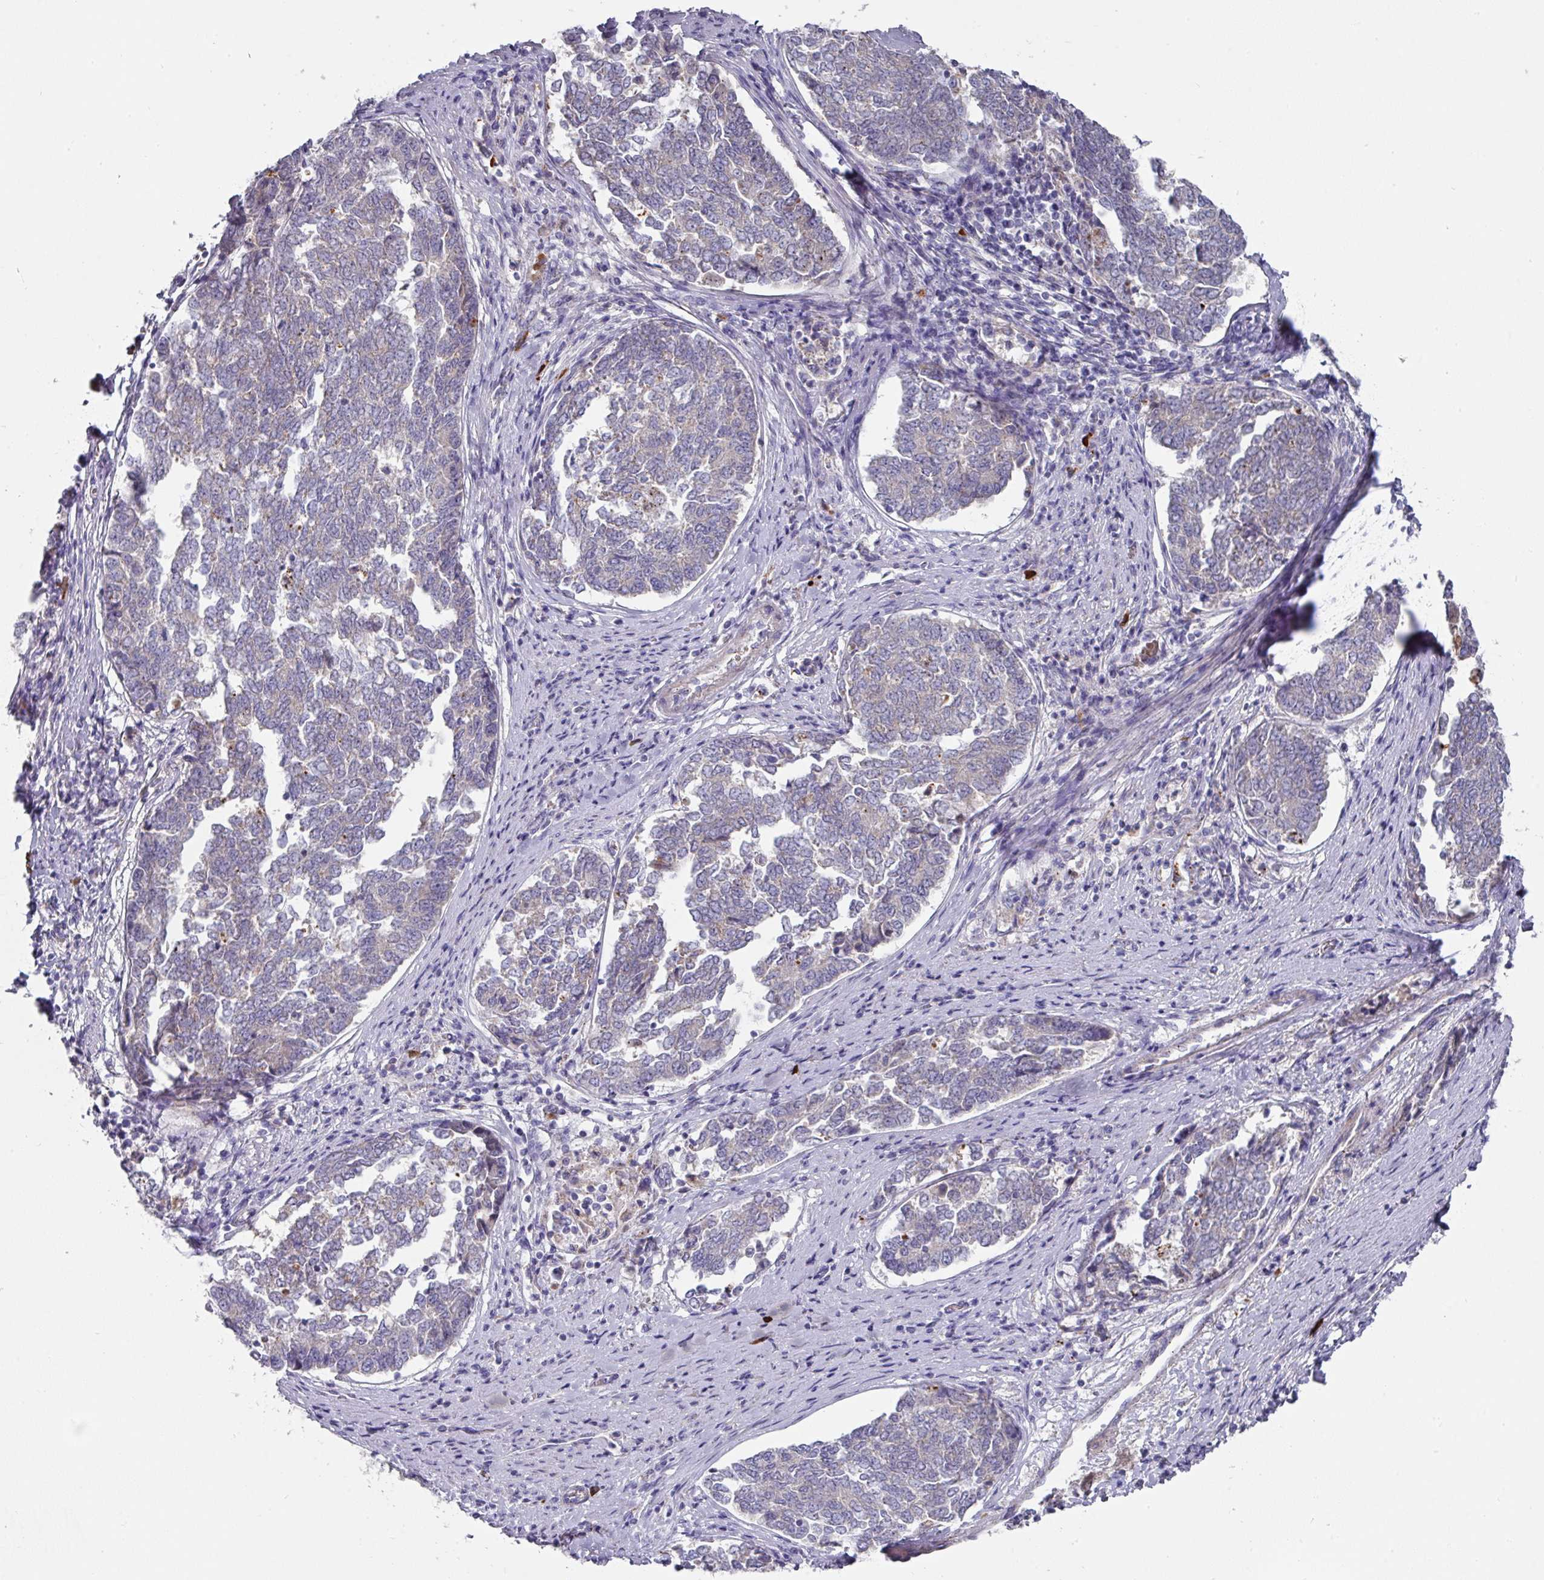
{"staining": {"intensity": "negative", "quantity": "none", "location": "none"}, "tissue": "endometrial cancer", "cell_type": "Tumor cells", "image_type": "cancer", "snomed": [{"axis": "morphology", "description": "Adenocarcinoma, NOS"}, {"axis": "topography", "description": "Endometrium"}], "caption": "Micrograph shows no significant protein positivity in tumor cells of endometrial cancer (adenocarcinoma). The staining is performed using DAB brown chromogen with nuclei counter-stained in using hematoxylin.", "gene": "IL4R", "patient": {"sex": "female", "age": 80}}